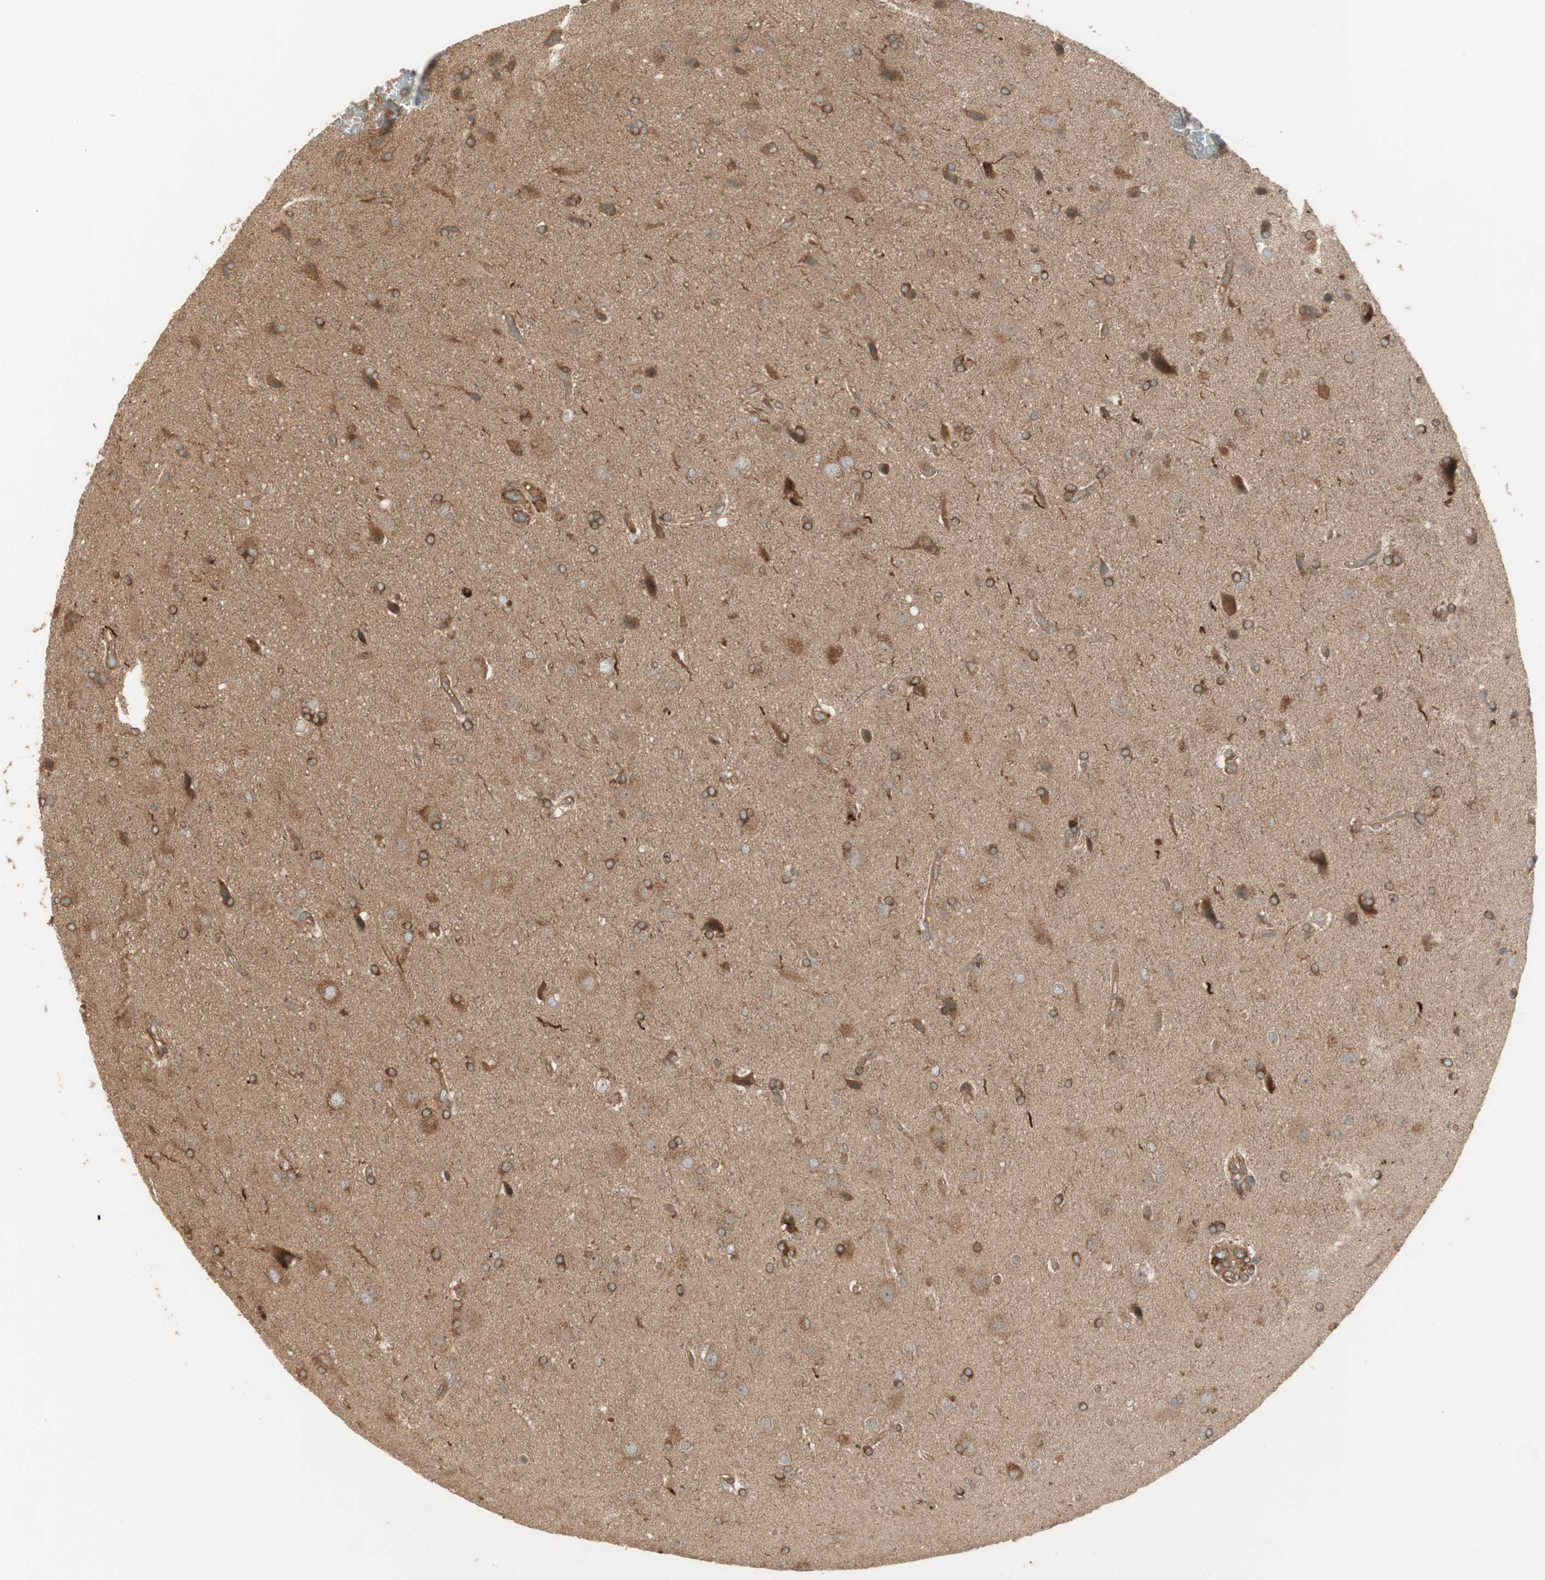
{"staining": {"intensity": "strong", "quantity": ">75%", "location": "cytoplasmic/membranous"}, "tissue": "glioma", "cell_type": "Tumor cells", "image_type": "cancer", "snomed": [{"axis": "morphology", "description": "Glioma, malignant, High grade"}, {"axis": "topography", "description": "Brain"}], "caption": "Approximately >75% of tumor cells in human malignant glioma (high-grade) exhibit strong cytoplasmic/membranous protein staining as visualized by brown immunohistochemical staining.", "gene": "PRKG1", "patient": {"sex": "male", "age": 71}}